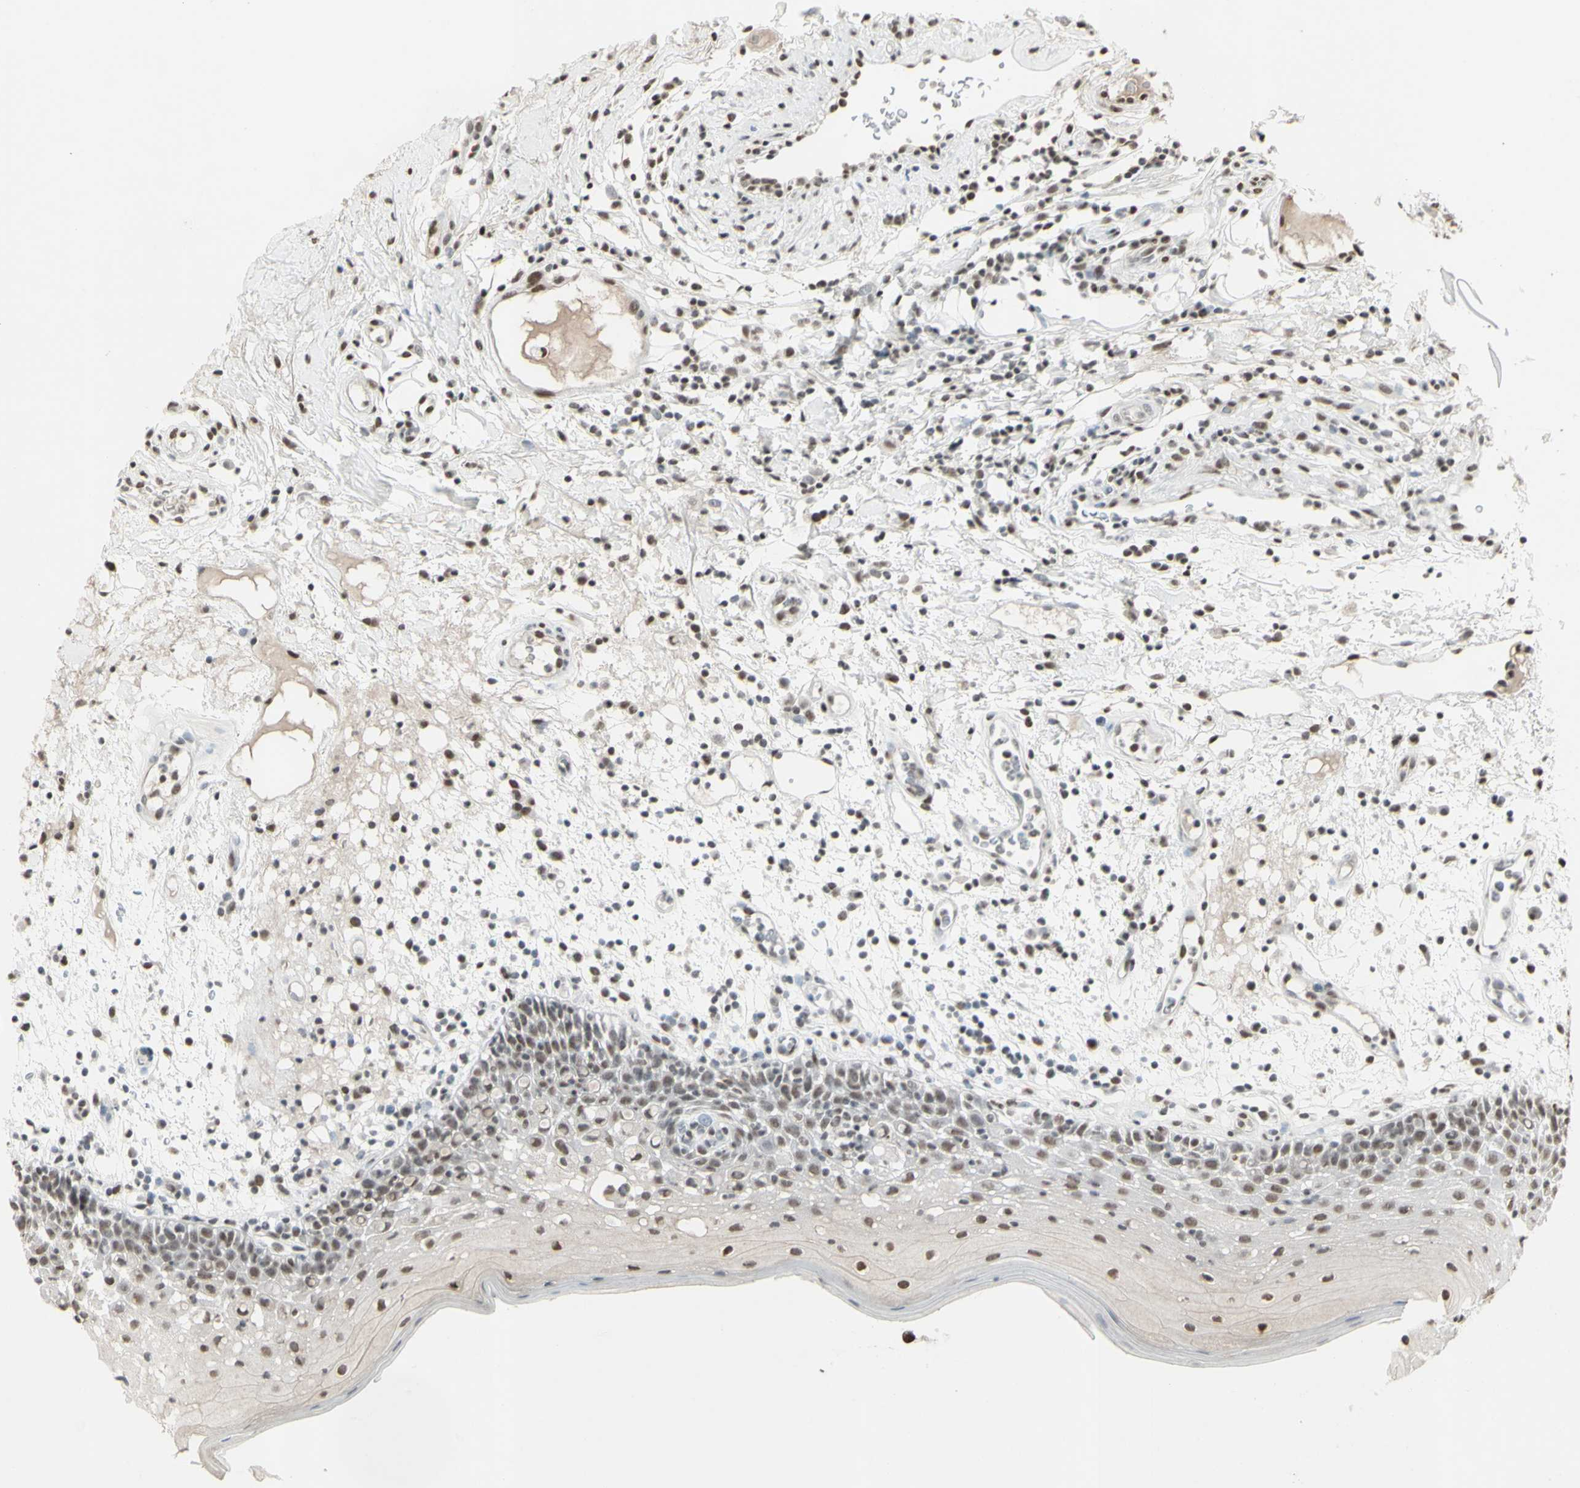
{"staining": {"intensity": "moderate", "quantity": ">75%", "location": "nuclear"}, "tissue": "oral mucosa", "cell_type": "Squamous epithelial cells", "image_type": "normal", "snomed": [{"axis": "morphology", "description": "Normal tissue, NOS"}, {"axis": "morphology", "description": "Squamous cell carcinoma, NOS"}, {"axis": "topography", "description": "Skeletal muscle"}, {"axis": "topography", "description": "Oral tissue"}], "caption": "Protein analysis of normal oral mucosa displays moderate nuclear staining in approximately >75% of squamous epithelial cells. (IHC, brightfield microscopy, high magnification).", "gene": "TRIM28", "patient": {"sex": "male", "age": 71}}